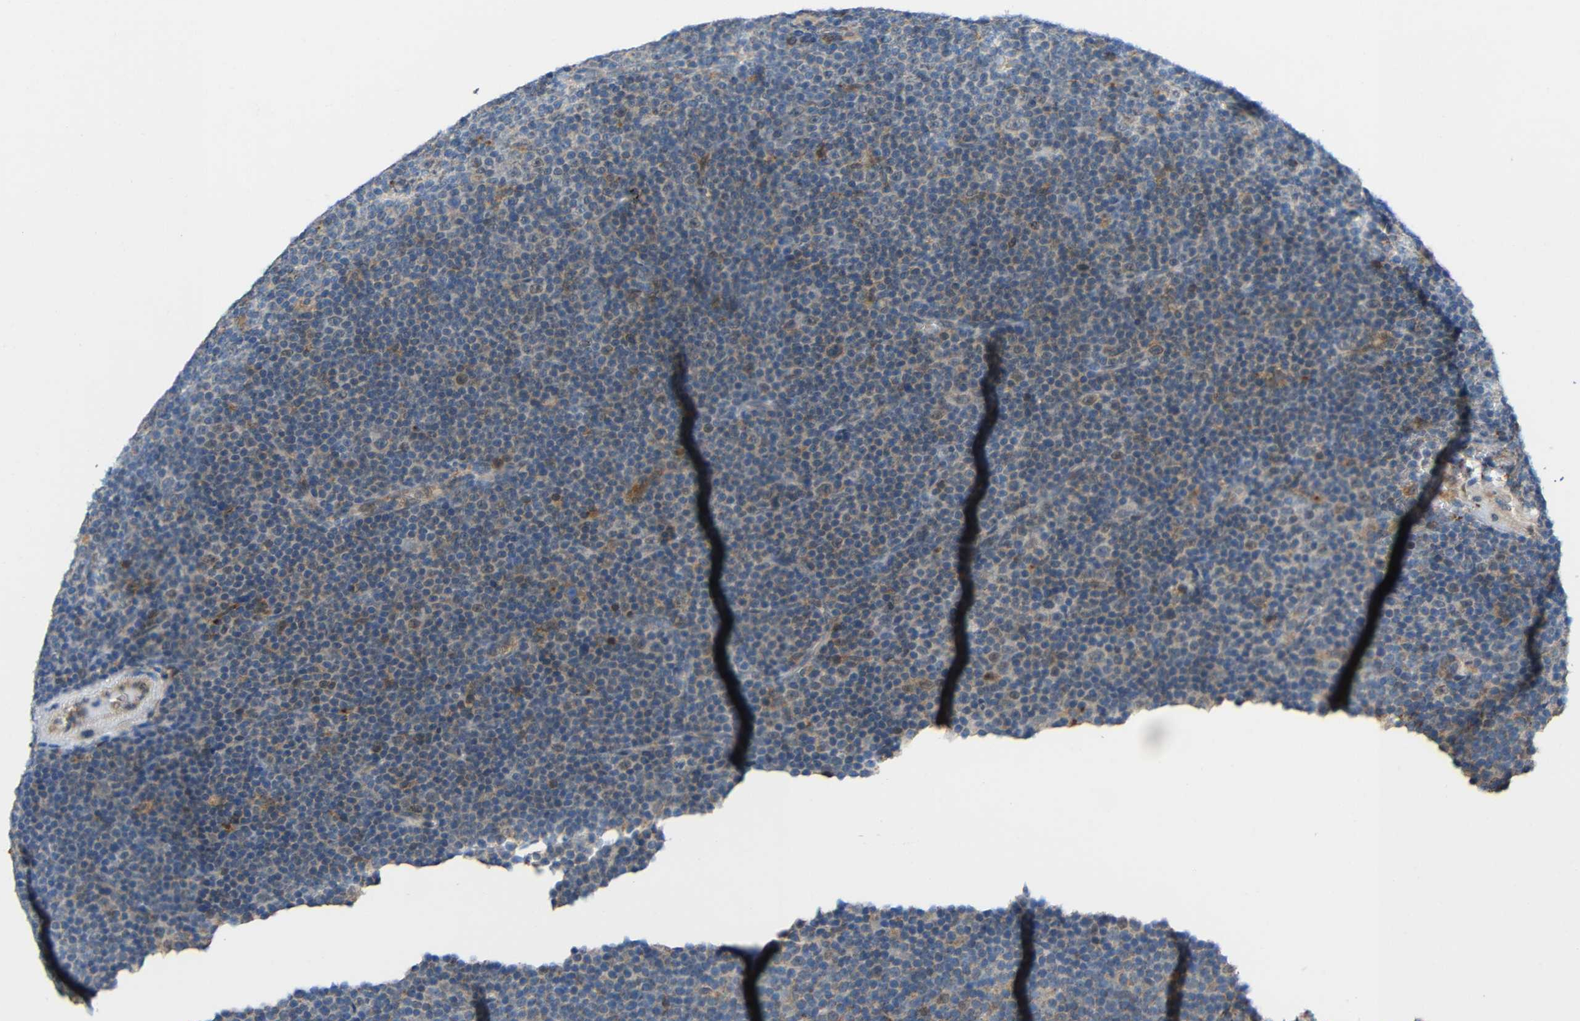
{"staining": {"intensity": "moderate", "quantity": "<25%", "location": "cytoplasmic/membranous"}, "tissue": "lymphoma", "cell_type": "Tumor cells", "image_type": "cancer", "snomed": [{"axis": "morphology", "description": "Malignant lymphoma, non-Hodgkin's type, Low grade"}, {"axis": "topography", "description": "Lymph node"}], "caption": "There is low levels of moderate cytoplasmic/membranous positivity in tumor cells of malignant lymphoma, non-Hodgkin's type (low-grade), as demonstrated by immunohistochemical staining (brown color).", "gene": "C1GALT1", "patient": {"sex": "female", "age": 67}}